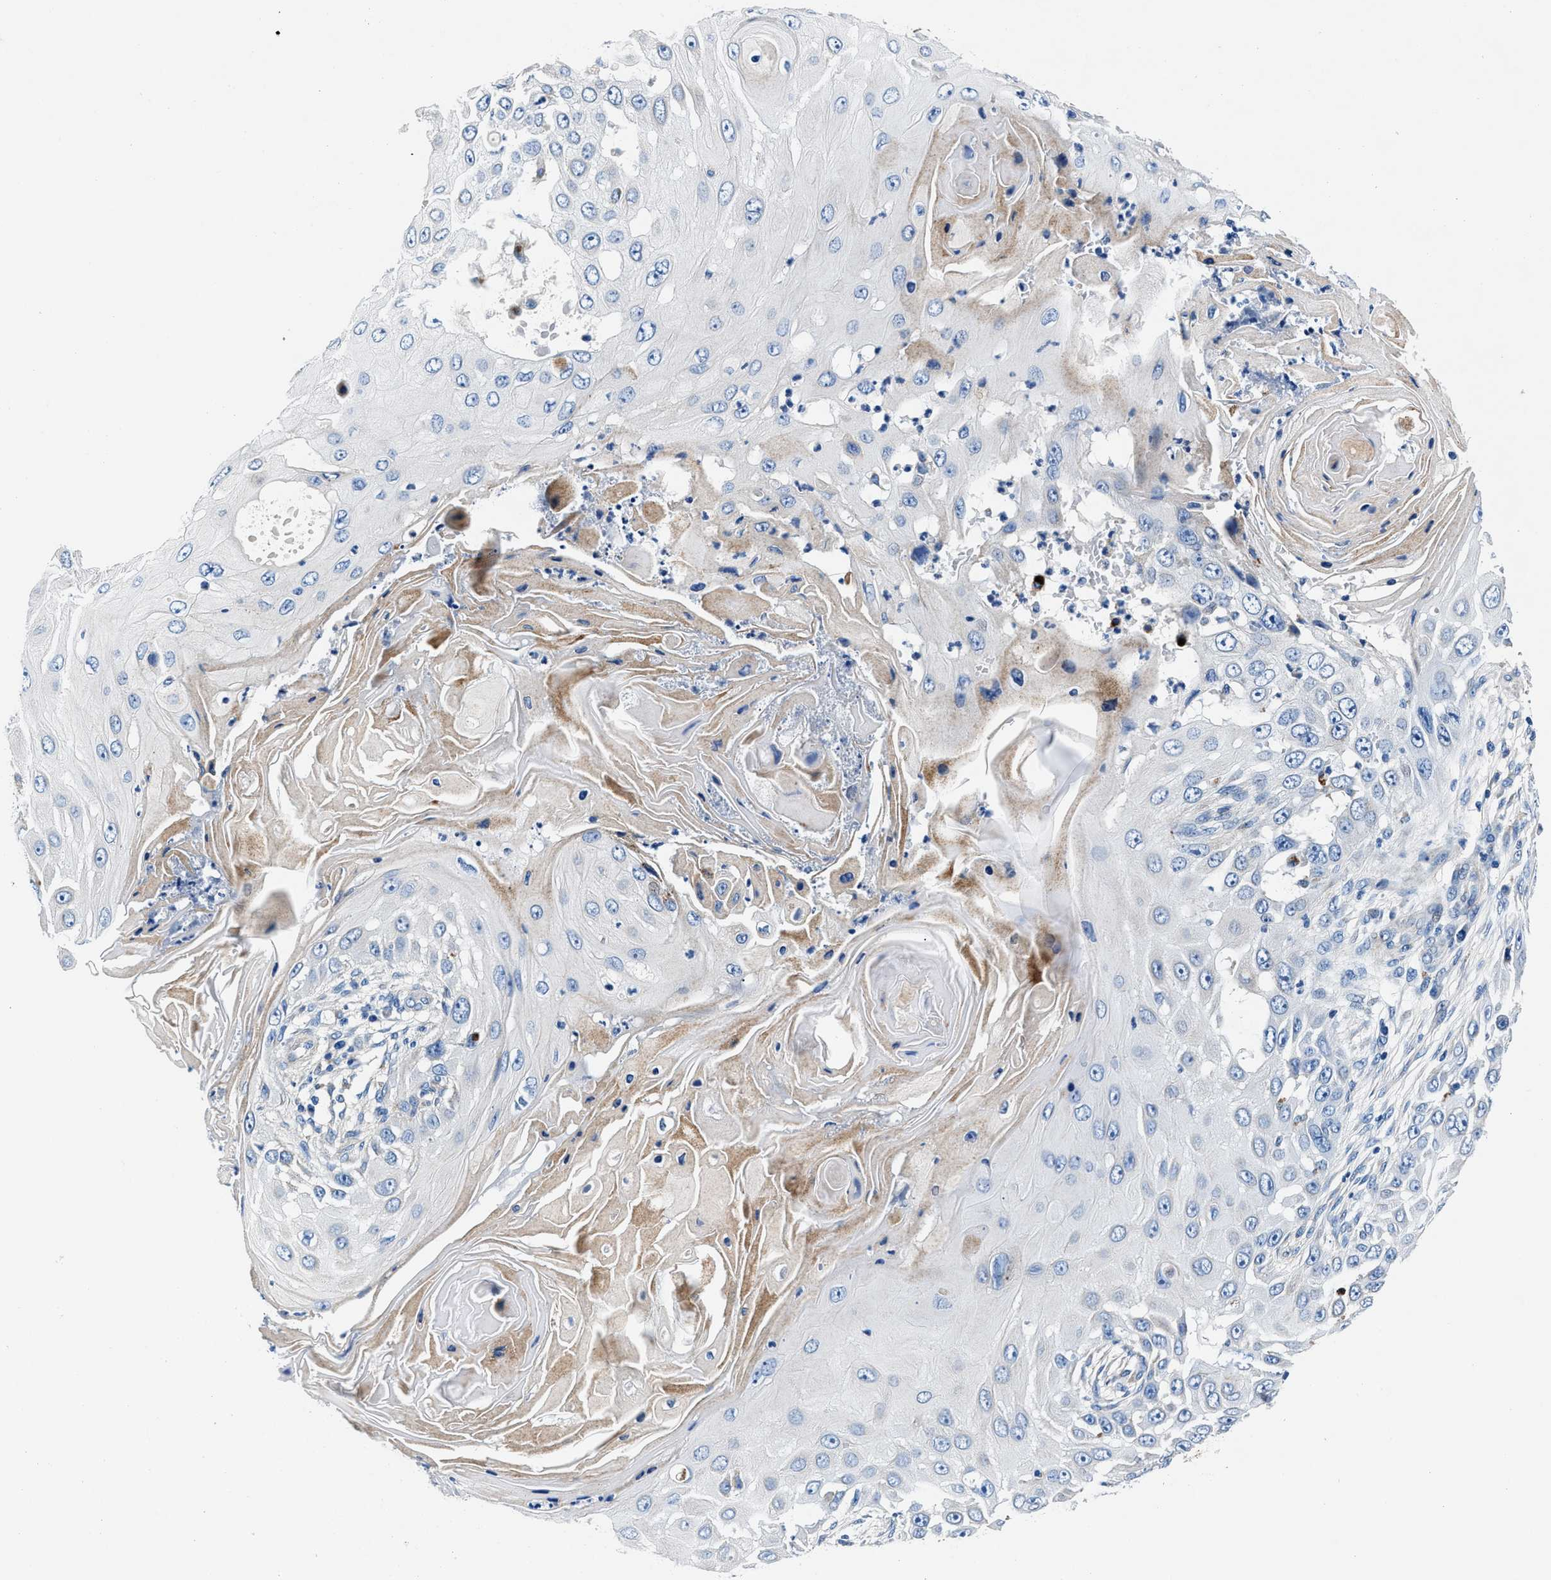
{"staining": {"intensity": "moderate", "quantity": "<25%", "location": "cytoplasmic/membranous"}, "tissue": "skin cancer", "cell_type": "Tumor cells", "image_type": "cancer", "snomed": [{"axis": "morphology", "description": "Squamous cell carcinoma, NOS"}, {"axis": "topography", "description": "Skin"}], "caption": "Brown immunohistochemical staining in human skin cancer (squamous cell carcinoma) reveals moderate cytoplasmic/membranous expression in about <25% of tumor cells. The protein of interest is stained brown, and the nuclei are stained in blue (DAB IHC with brightfield microscopy, high magnification).", "gene": "DAG1", "patient": {"sex": "female", "age": 44}}